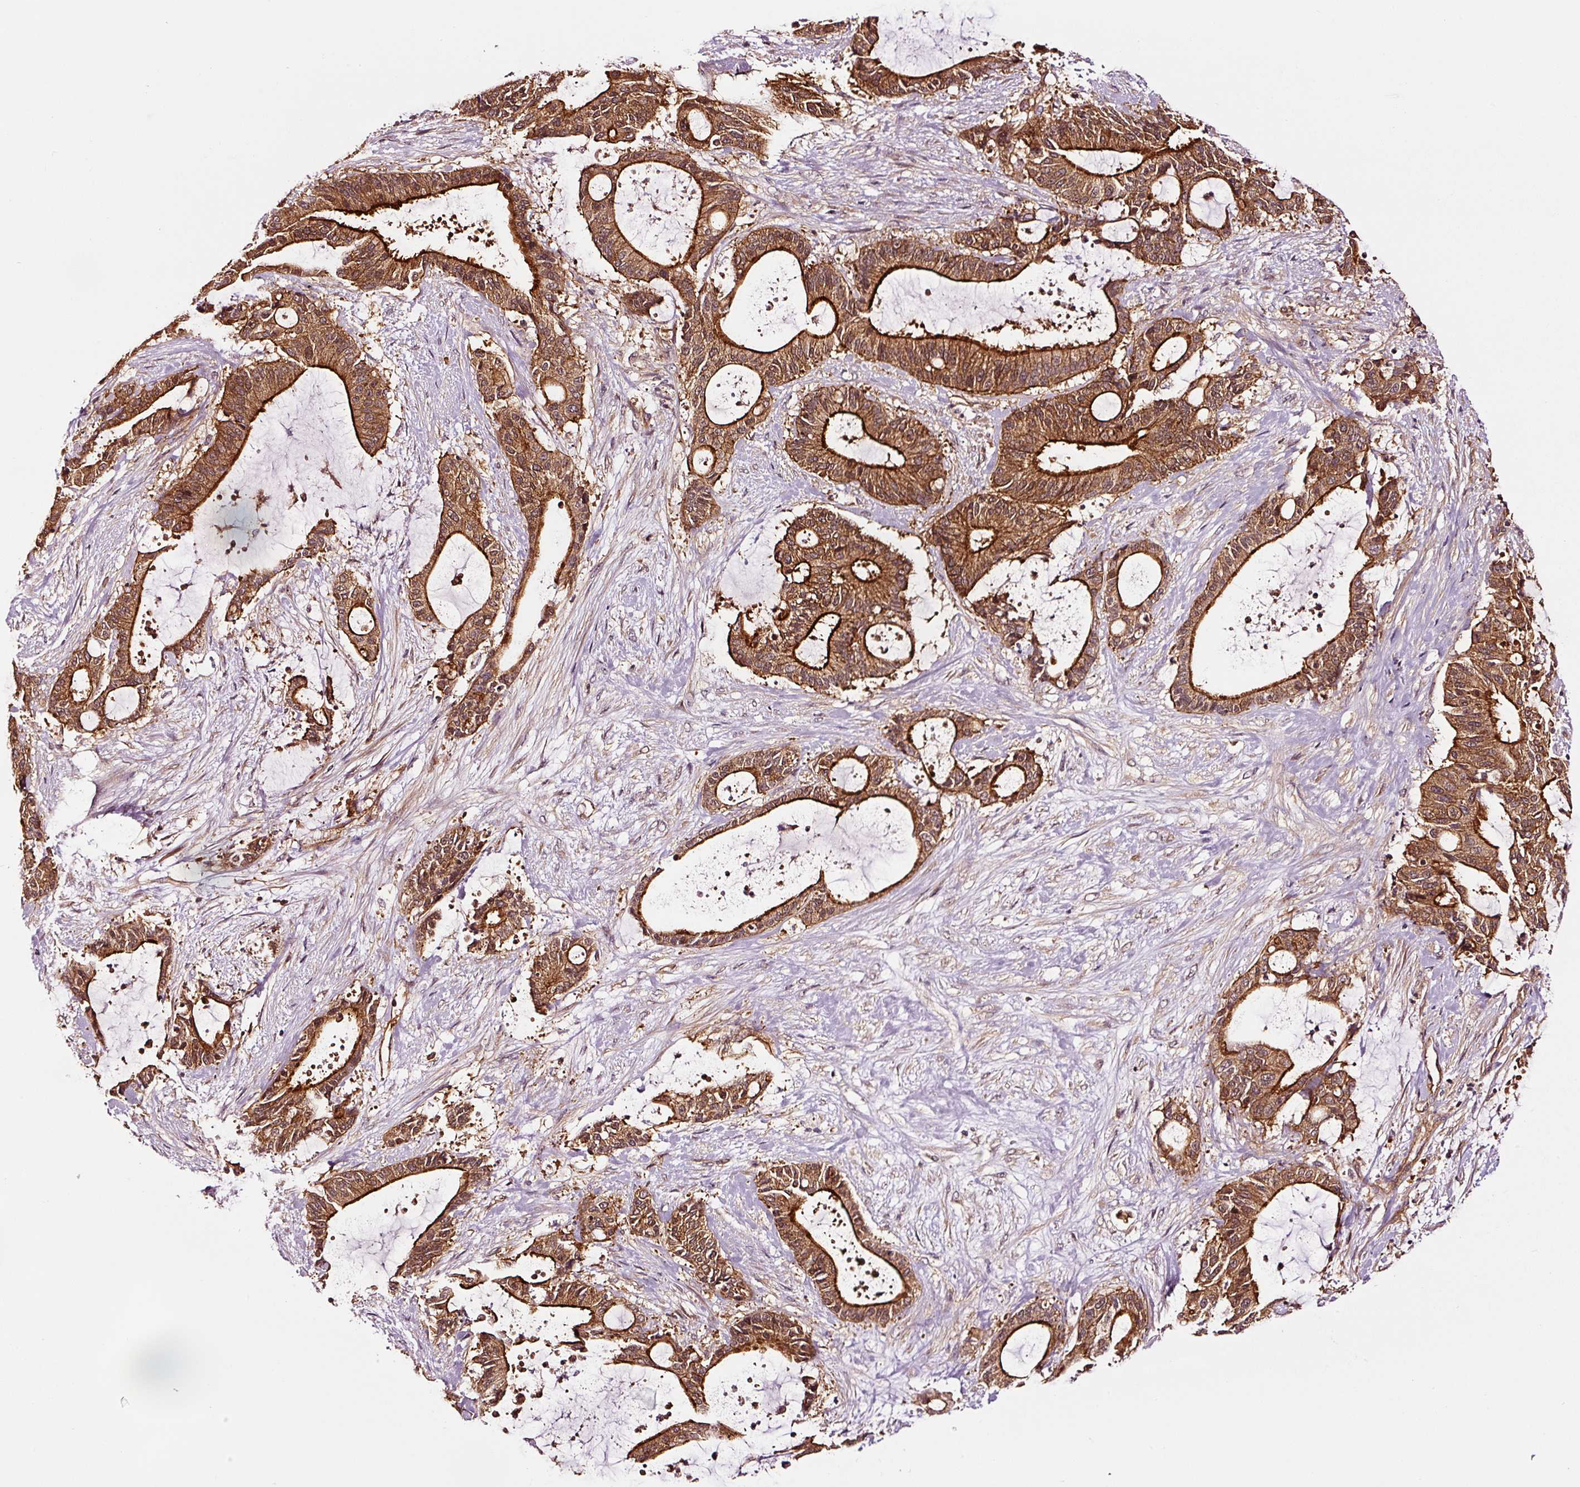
{"staining": {"intensity": "strong", "quantity": ">75%", "location": "cytoplasmic/membranous"}, "tissue": "liver cancer", "cell_type": "Tumor cells", "image_type": "cancer", "snomed": [{"axis": "morphology", "description": "Normal tissue, NOS"}, {"axis": "morphology", "description": "Cholangiocarcinoma"}, {"axis": "topography", "description": "Liver"}, {"axis": "topography", "description": "Peripheral nerve tissue"}], "caption": "This image reveals IHC staining of human liver cholangiocarcinoma, with high strong cytoplasmic/membranous staining in approximately >75% of tumor cells.", "gene": "METAP1", "patient": {"sex": "female", "age": 73}}